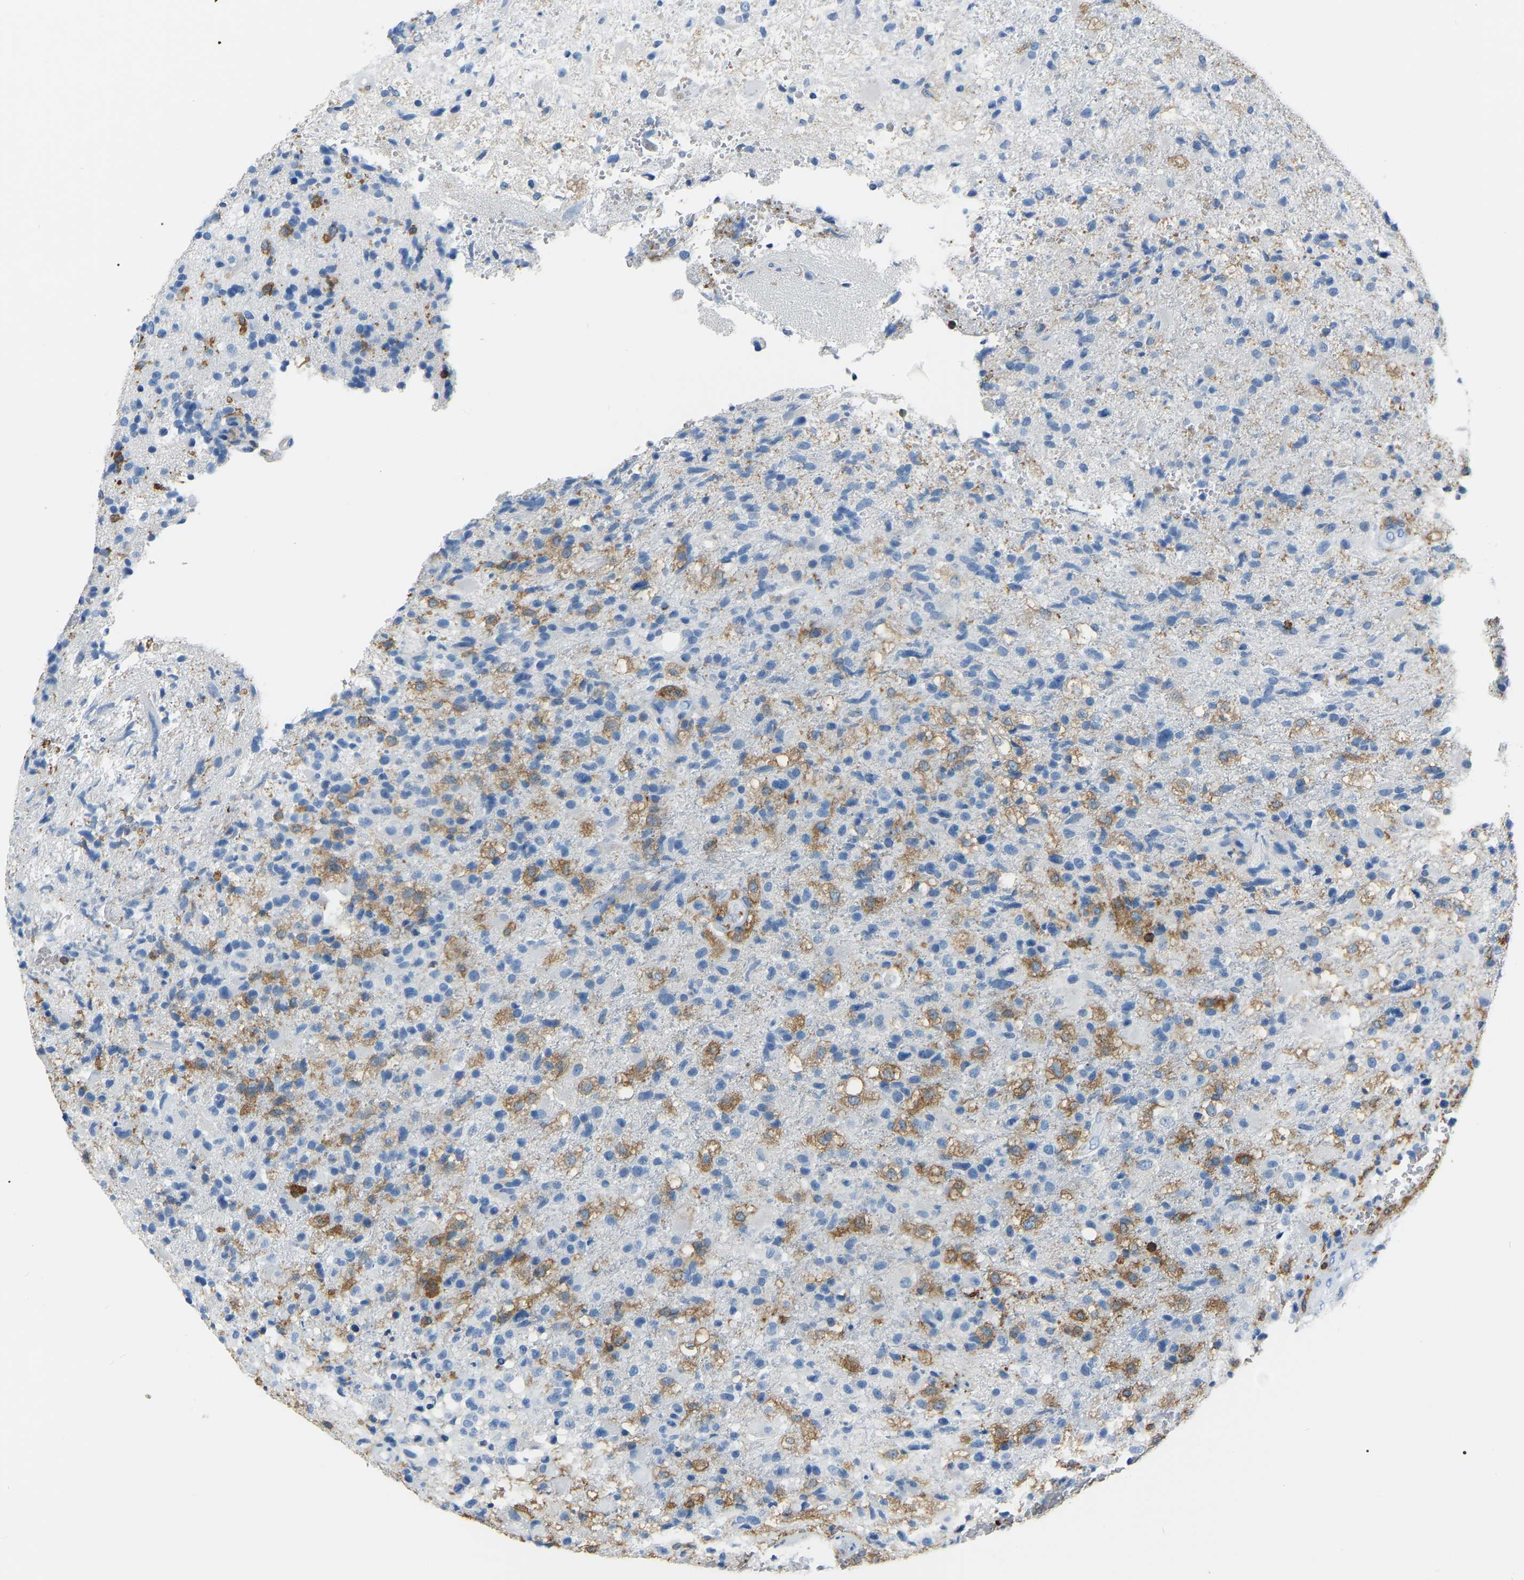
{"staining": {"intensity": "moderate", "quantity": "<25%", "location": "cytoplasmic/membranous"}, "tissue": "glioma", "cell_type": "Tumor cells", "image_type": "cancer", "snomed": [{"axis": "morphology", "description": "Glioma, malignant, High grade"}, {"axis": "topography", "description": "Brain"}], "caption": "Tumor cells demonstrate low levels of moderate cytoplasmic/membranous positivity in approximately <25% of cells in human high-grade glioma (malignant).", "gene": "ARHGAP45", "patient": {"sex": "male", "age": 72}}